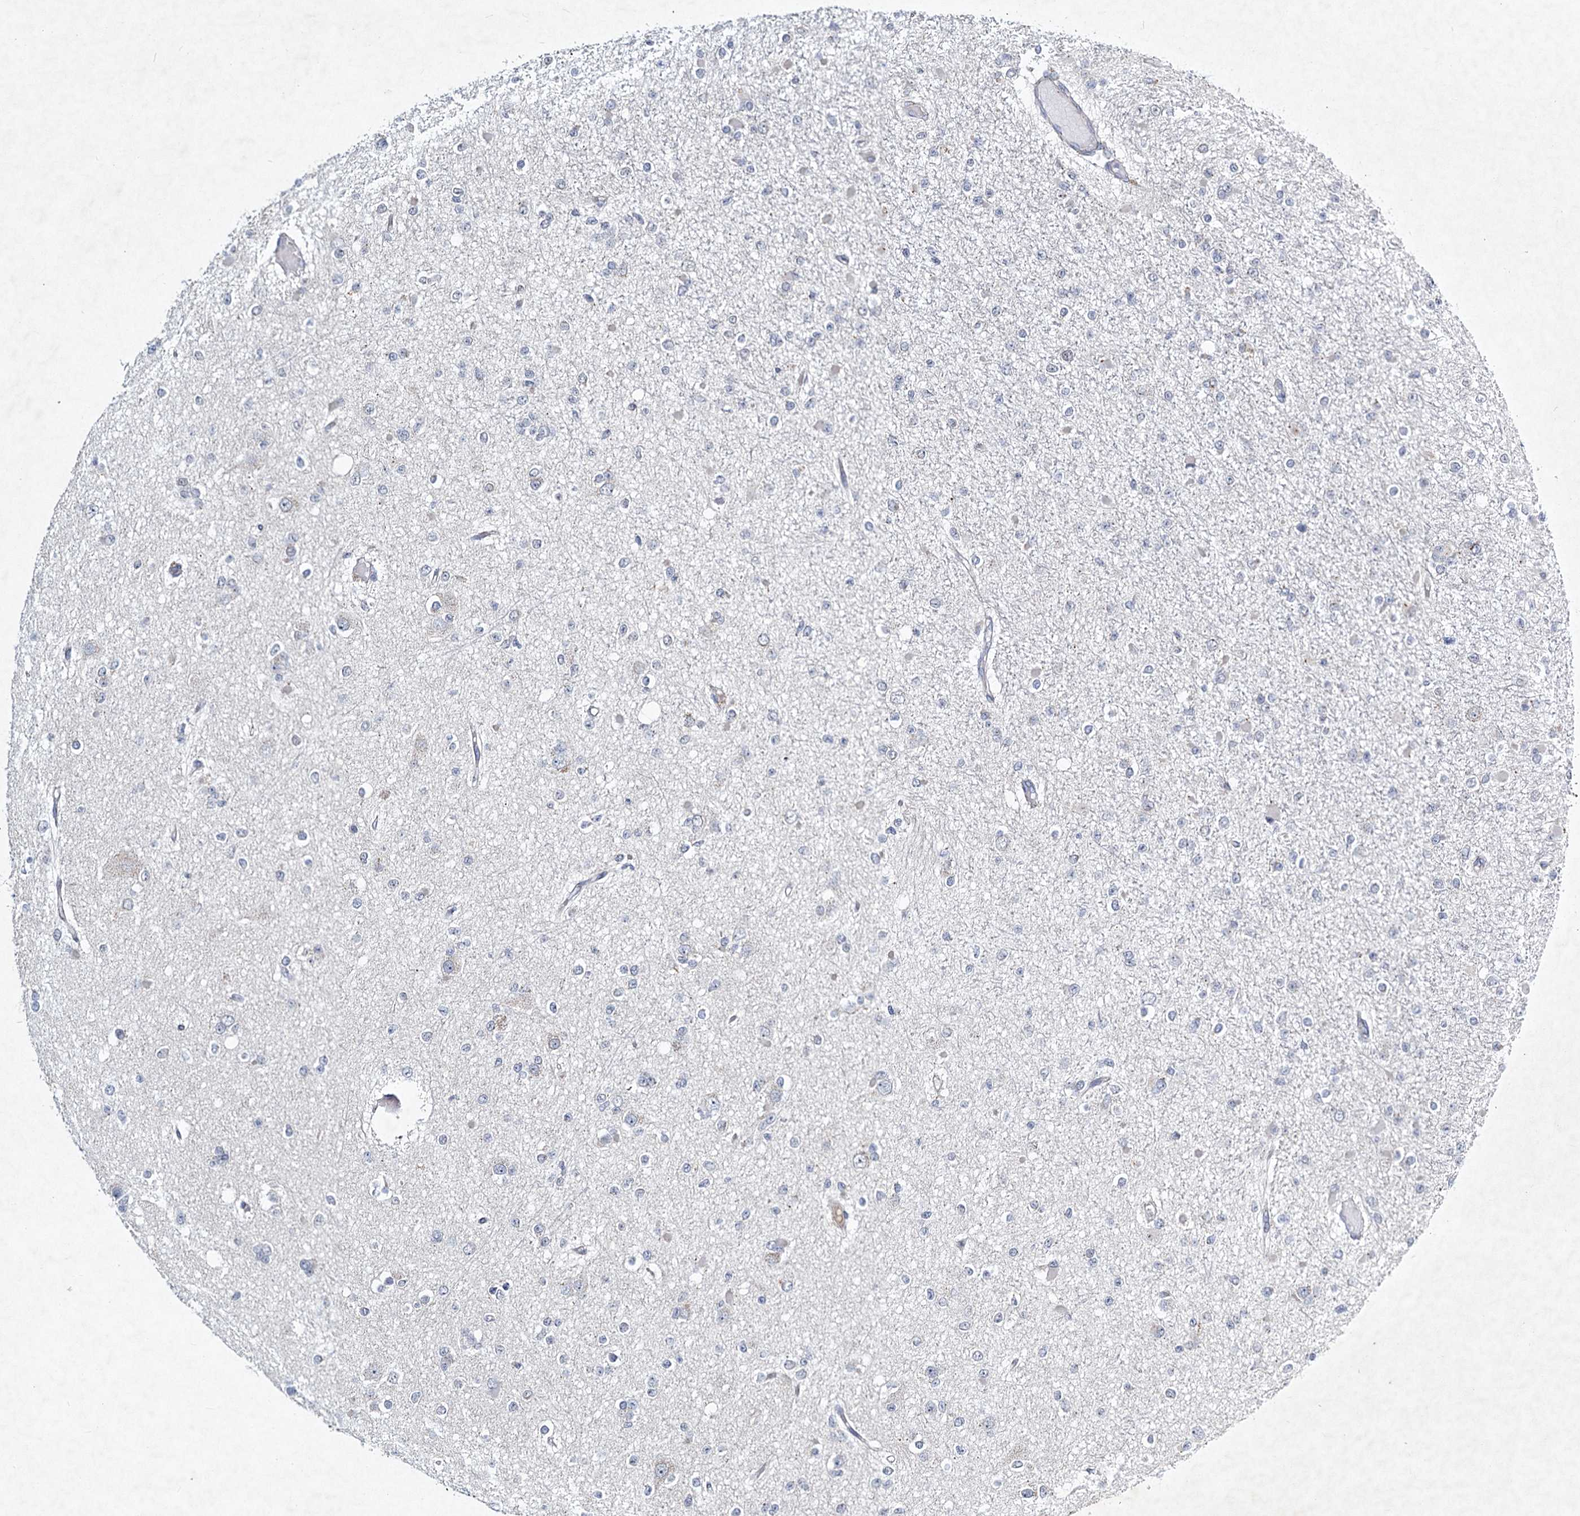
{"staining": {"intensity": "negative", "quantity": "none", "location": "none"}, "tissue": "glioma", "cell_type": "Tumor cells", "image_type": "cancer", "snomed": [{"axis": "morphology", "description": "Glioma, malignant, Low grade"}, {"axis": "topography", "description": "Brain"}], "caption": "Immunohistochemical staining of malignant glioma (low-grade) displays no significant staining in tumor cells.", "gene": "STAP1", "patient": {"sex": "female", "age": 22}}